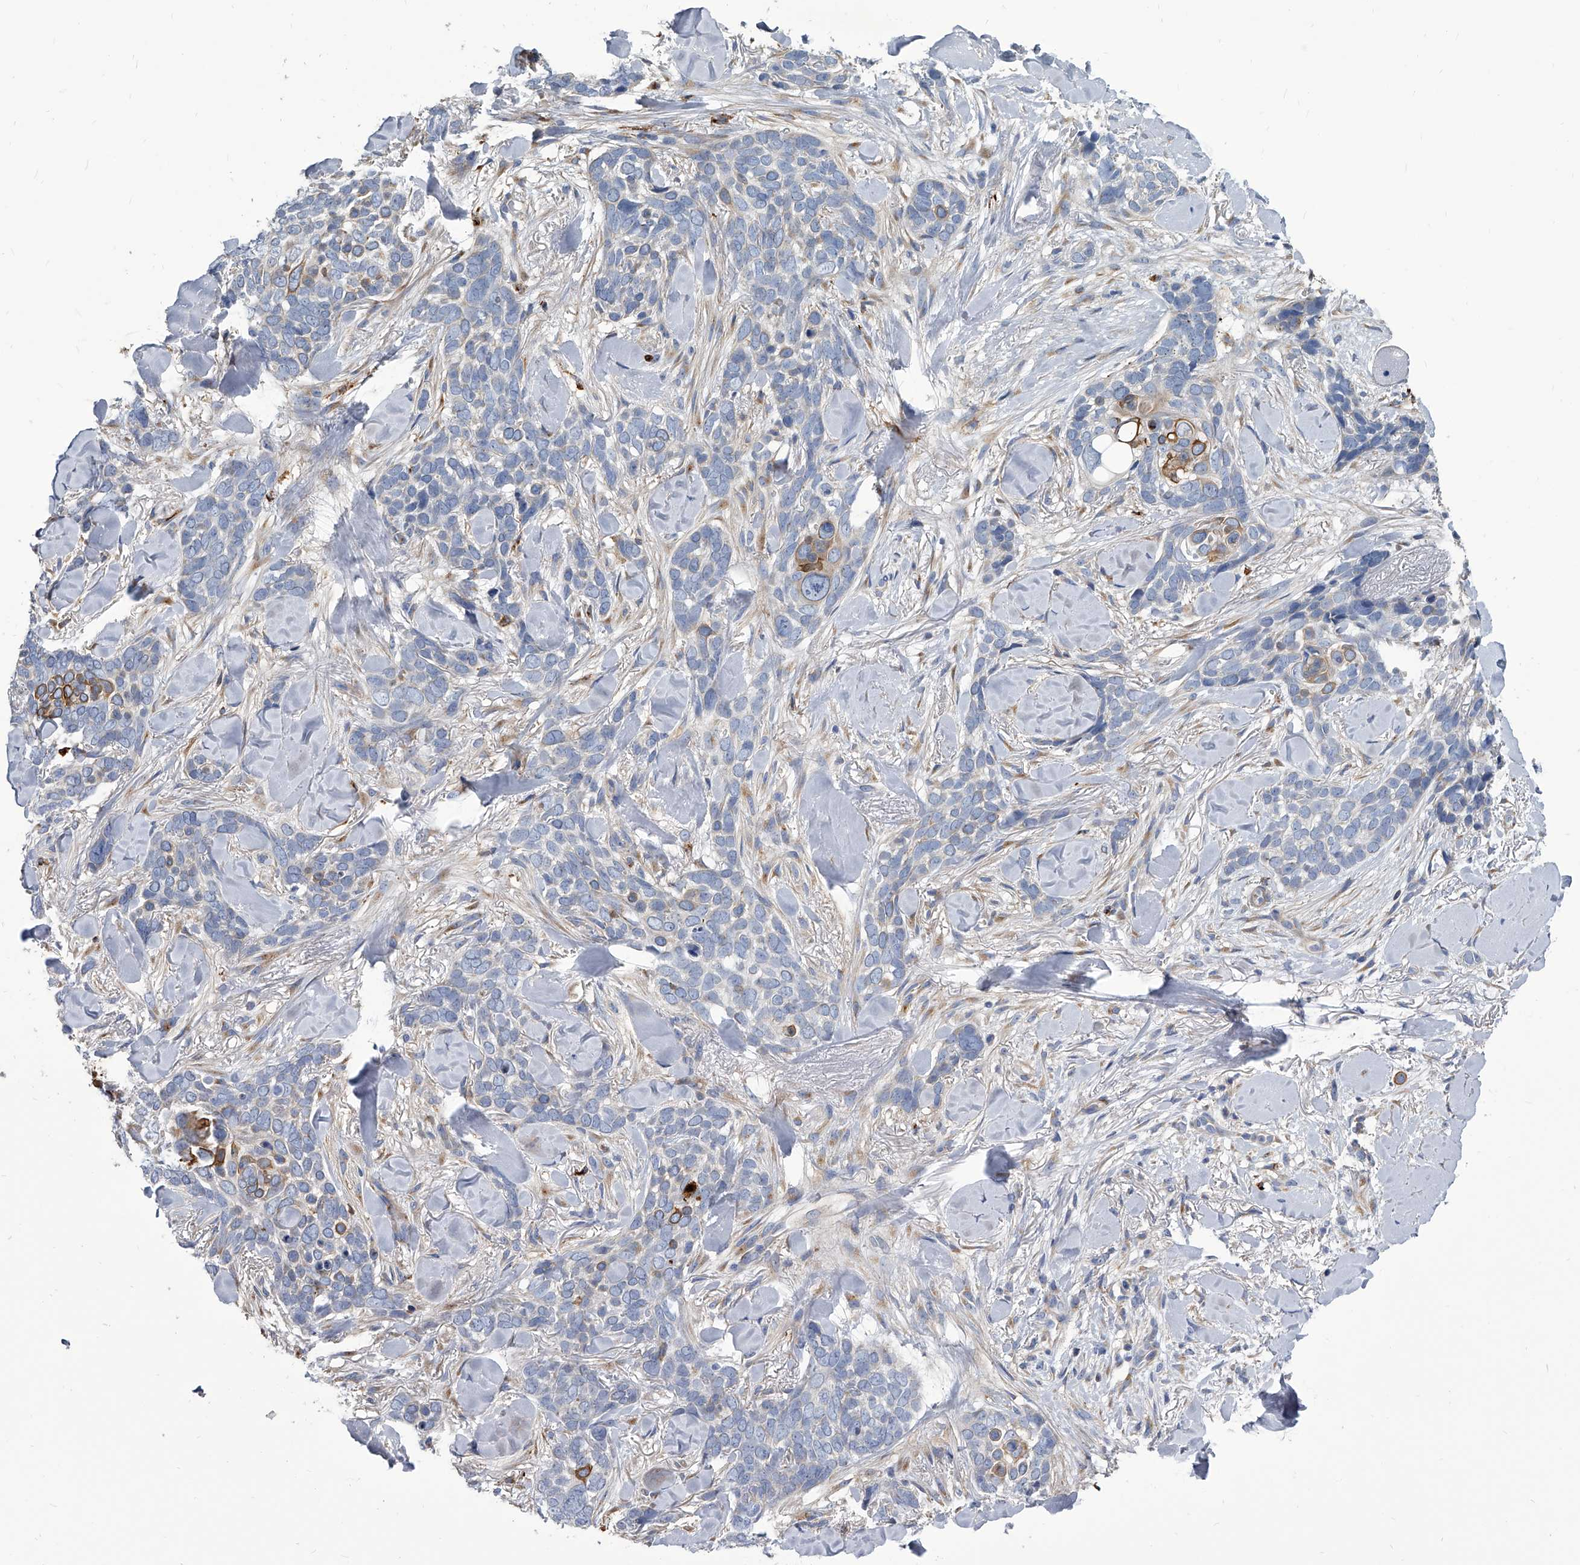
{"staining": {"intensity": "negative", "quantity": "none", "location": "none"}, "tissue": "skin cancer", "cell_type": "Tumor cells", "image_type": "cancer", "snomed": [{"axis": "morphology", "description": "Basal cell carcinoma"}, {"axis": "topography", "description": "Skin"}], "caption": "The IHC micrograph has no significant positivity in tumor cells of skin cancer (basal cell carcinoma) tissue.", "gene": "SPP1", "patient": {"sex": "female", "age": 82}}